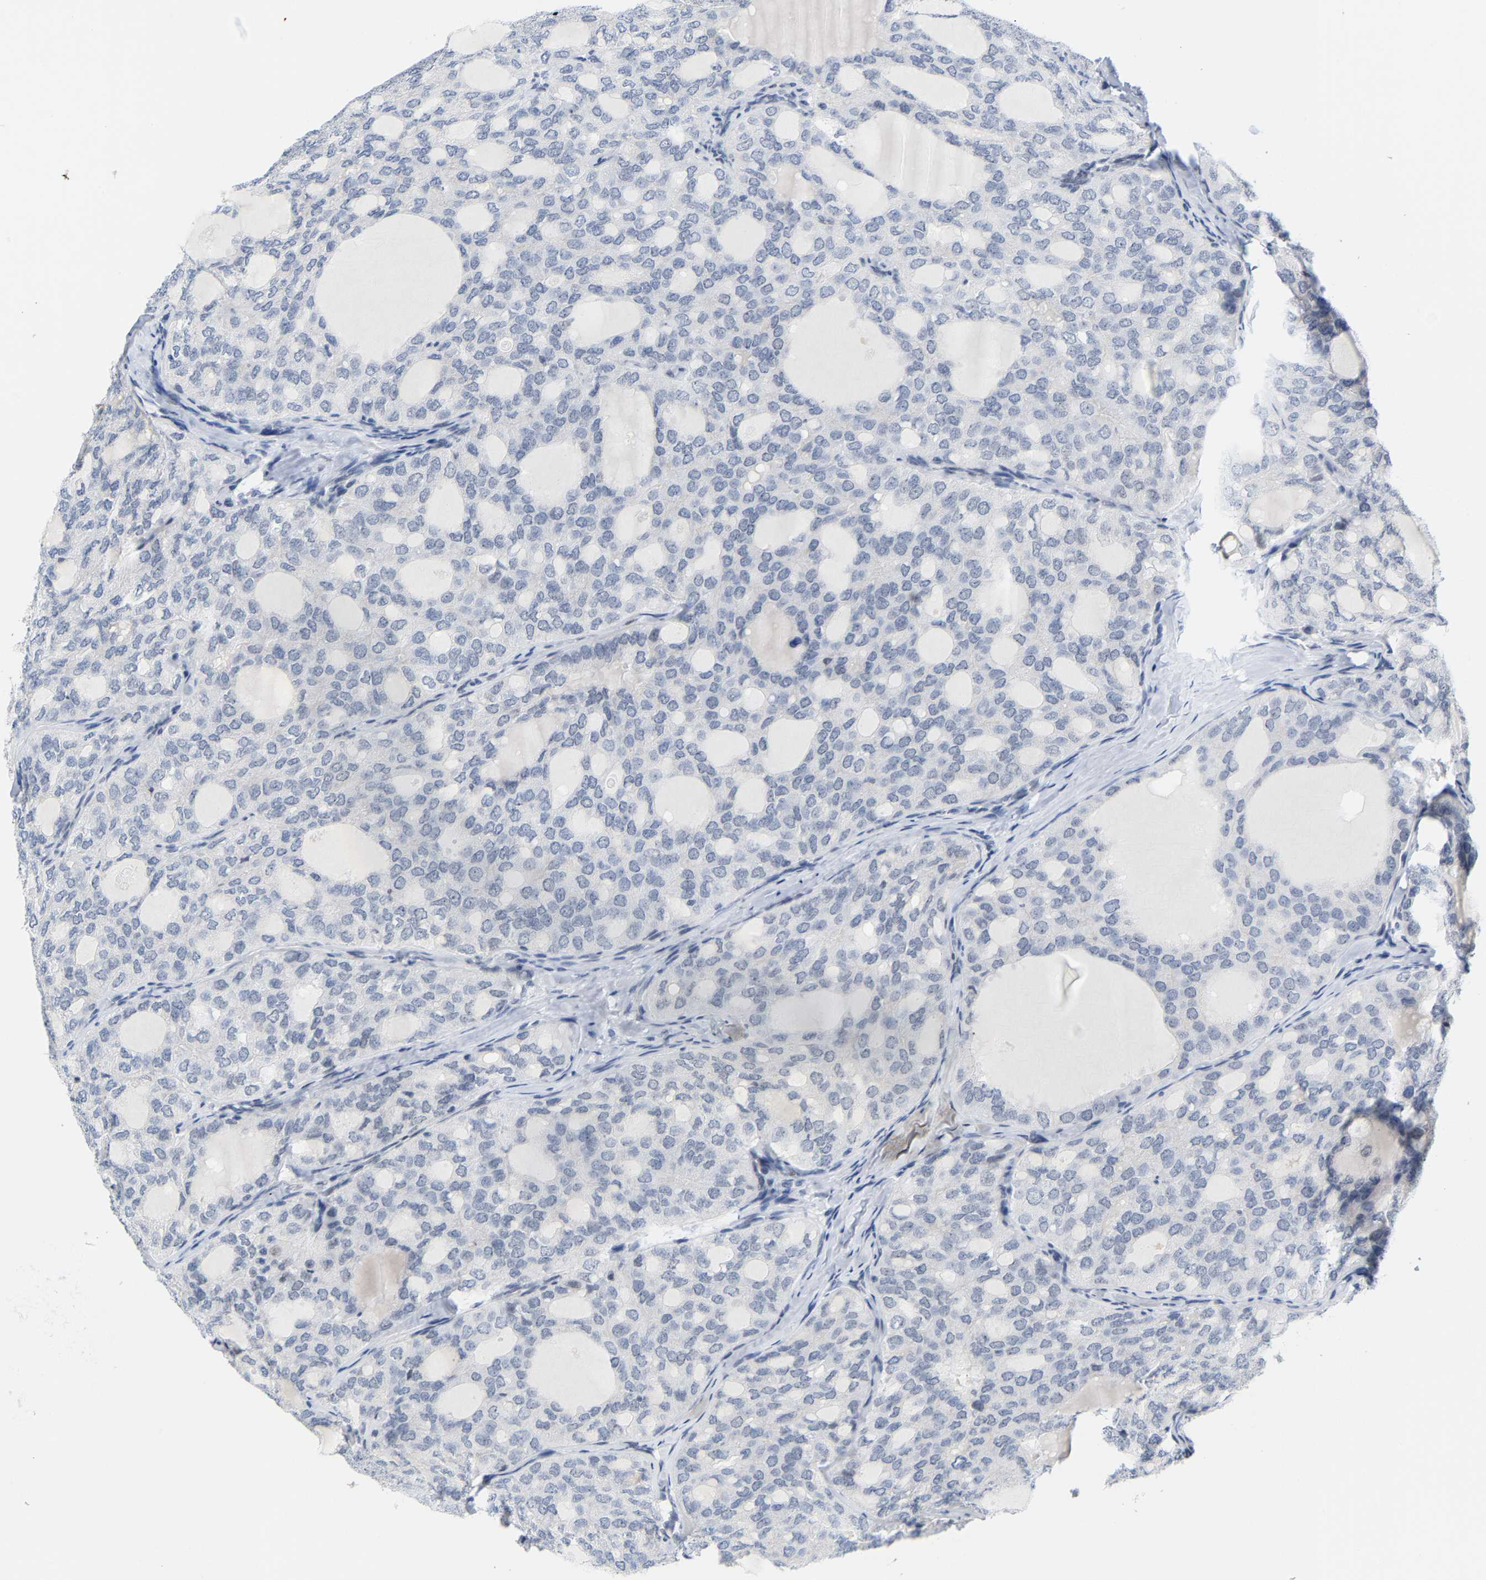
{"staining": {"intensity": "negative", "quantity": "none", "location": "none"}, "tissue": "thyroid cancer", "cell_type": "Tumor cells", "image_type": "cancer", "snomed": [{"axis": "morphology", "description": "Follicular adenoma carcinoma, NOS"}, {"axis": "topography", "description": "Thyroid gland"}], "caption": "Immunohistochemical staining of human thyroid cancer (follicular adenoma carcinoma) shows no significant staining in tumor cells. (DAB immunohistochemistry visualized using brightfield microscopy, high magnification).", "gene": "FAM180A", "patient": {"sex": "male", "age": 75}}